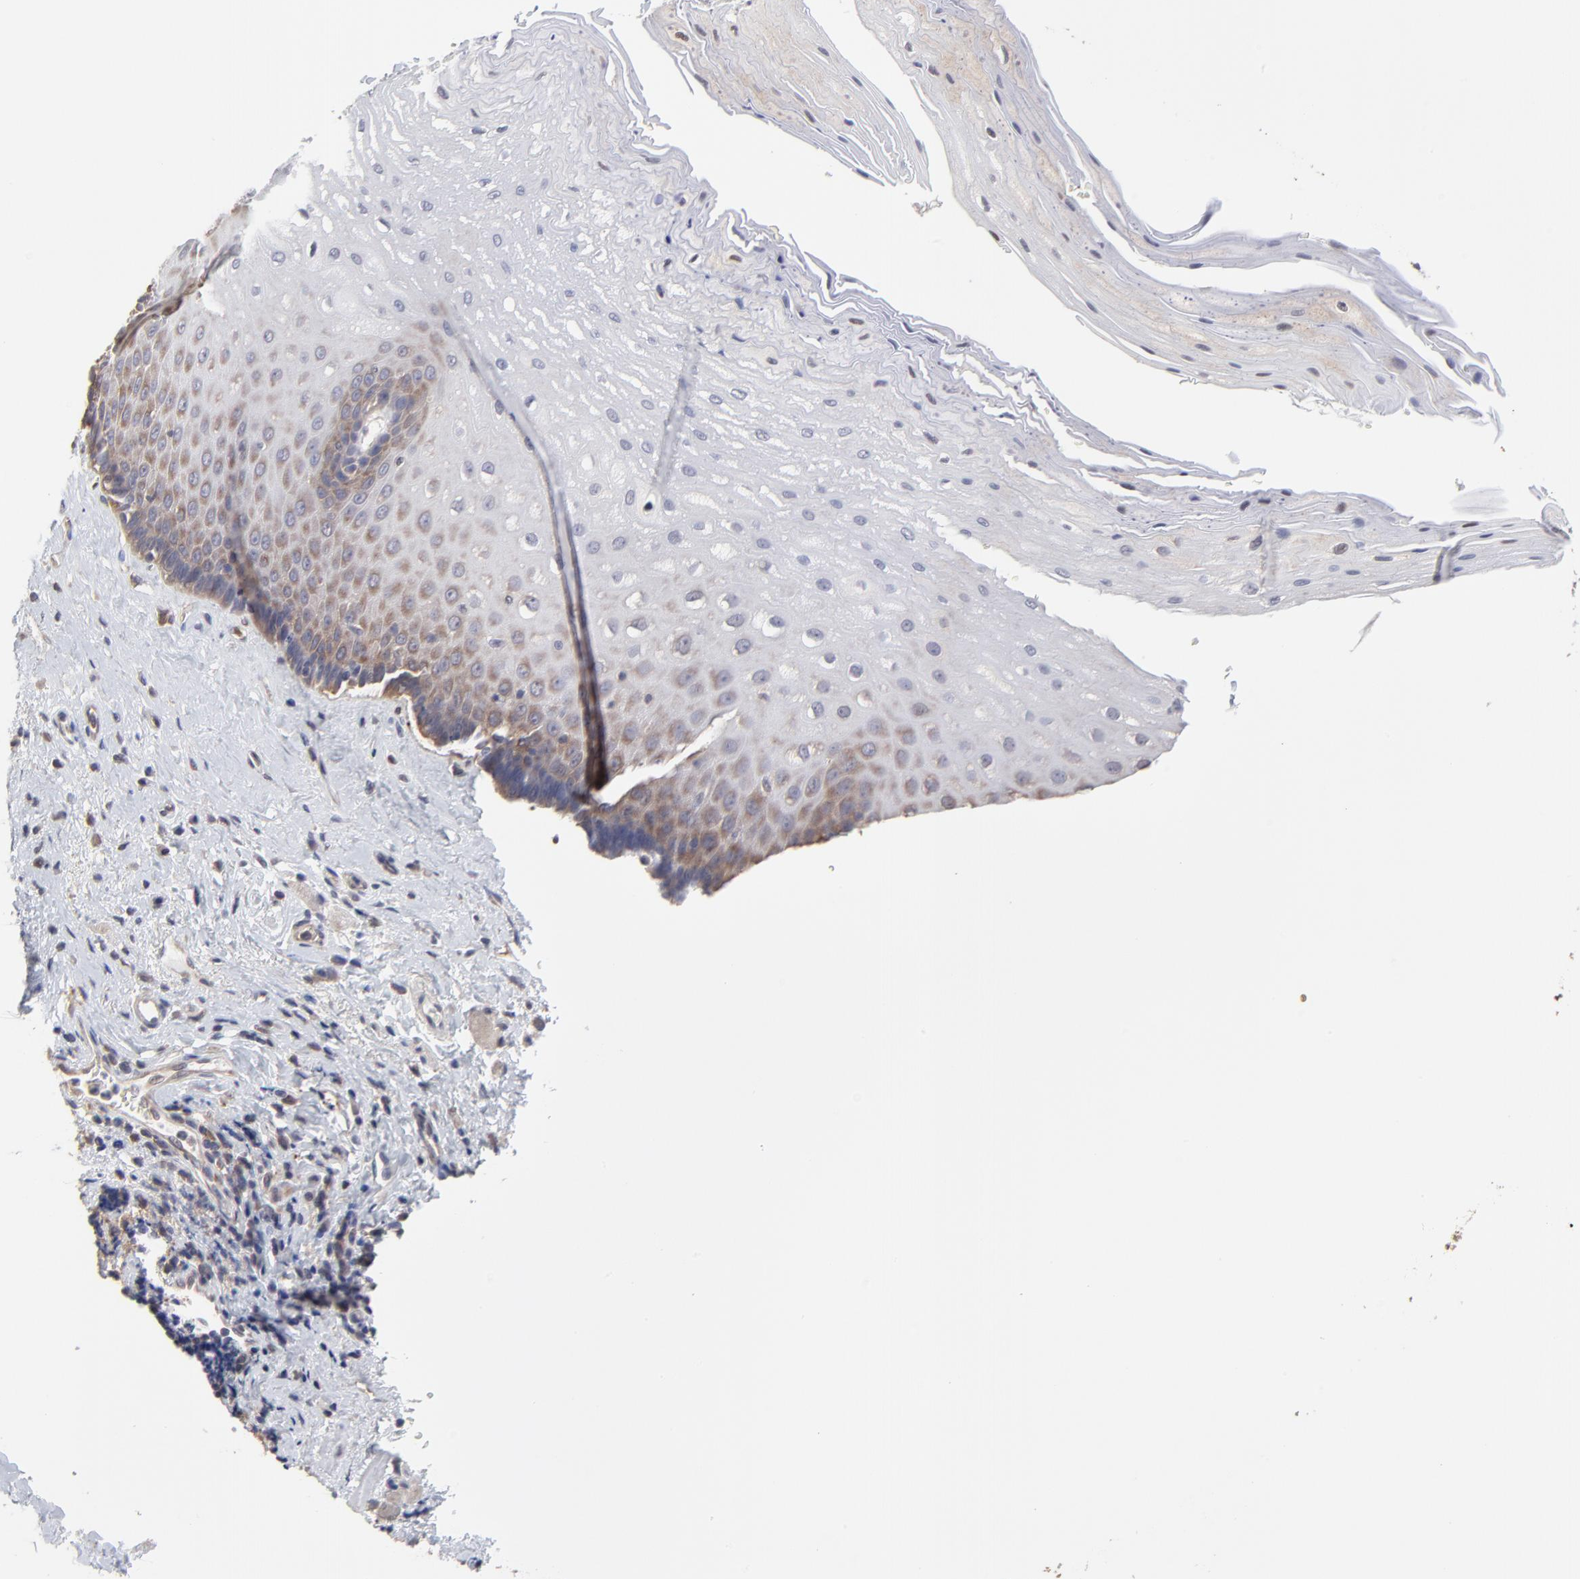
{"staining": {"intensity": "moderate", "quantity": "<25%", "location": "cytoplasmic/membranous"}, "tissue": "esophagus", "cell_type": "Squamous epithelial cells", "image_type": "normal", "snomed": [{"axis": "morphology", "description": "Normal tissue, NOS"}, {"axis": "topography", "description": "Esophagus"}], "caption": "Esophagus stained with immunohistochemistry (IHC) demonstrates moderate cytoplasmic/membranous staining in approximately <25% of squamous epithelial cells. (Stains: DAB (3,3'-diaminobenzidine) in brown, nuclei in blue, Microscopy: brightfield microscopy at high magnification).", "gene": "CCT2", "patient": {"sex": "male", "age": 62}}